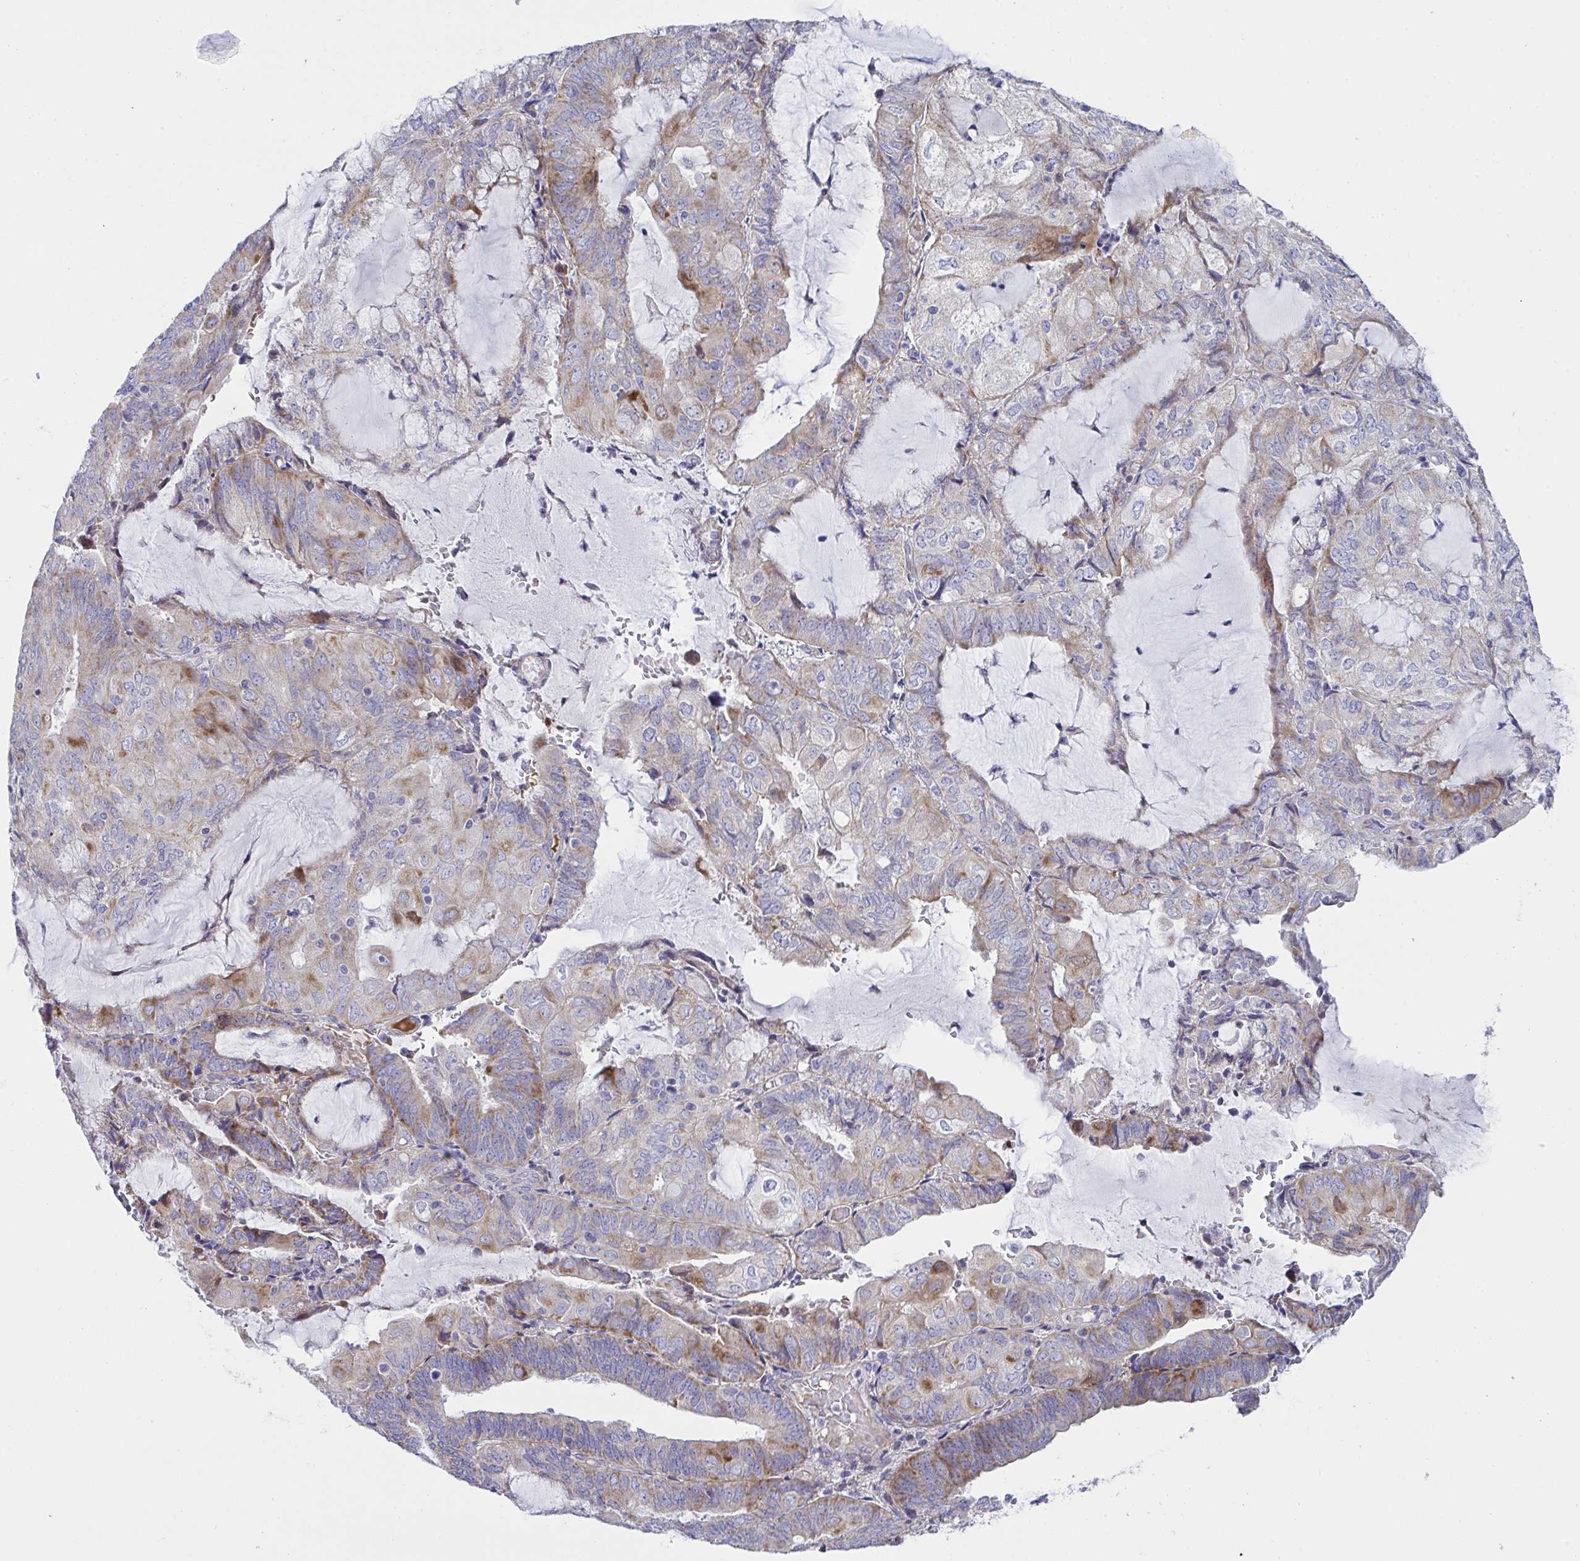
{"staining": {"intensity": "moderate", "quantity": "<25%", "location": "cytoplasmic/membranous"}, "tissue": "endometrial cancer", "cell_type": "Tumor cells", "image_type": "cancer", "snomed": [{"axis": "morphology", "description": "Adenocarcinoma, NOS"}, {"axis": "topography", "description": "Endometrium"}], "caption": "High-power microscopy captured an immunohistochemistry micrograph of adenocarcinoma (endometrial), revealing moderate cytoplasmic/membranous positivity in about <25% of tumor cells.", "gene": "NTN1", "patient": {"sex": "female", "age": 81}}